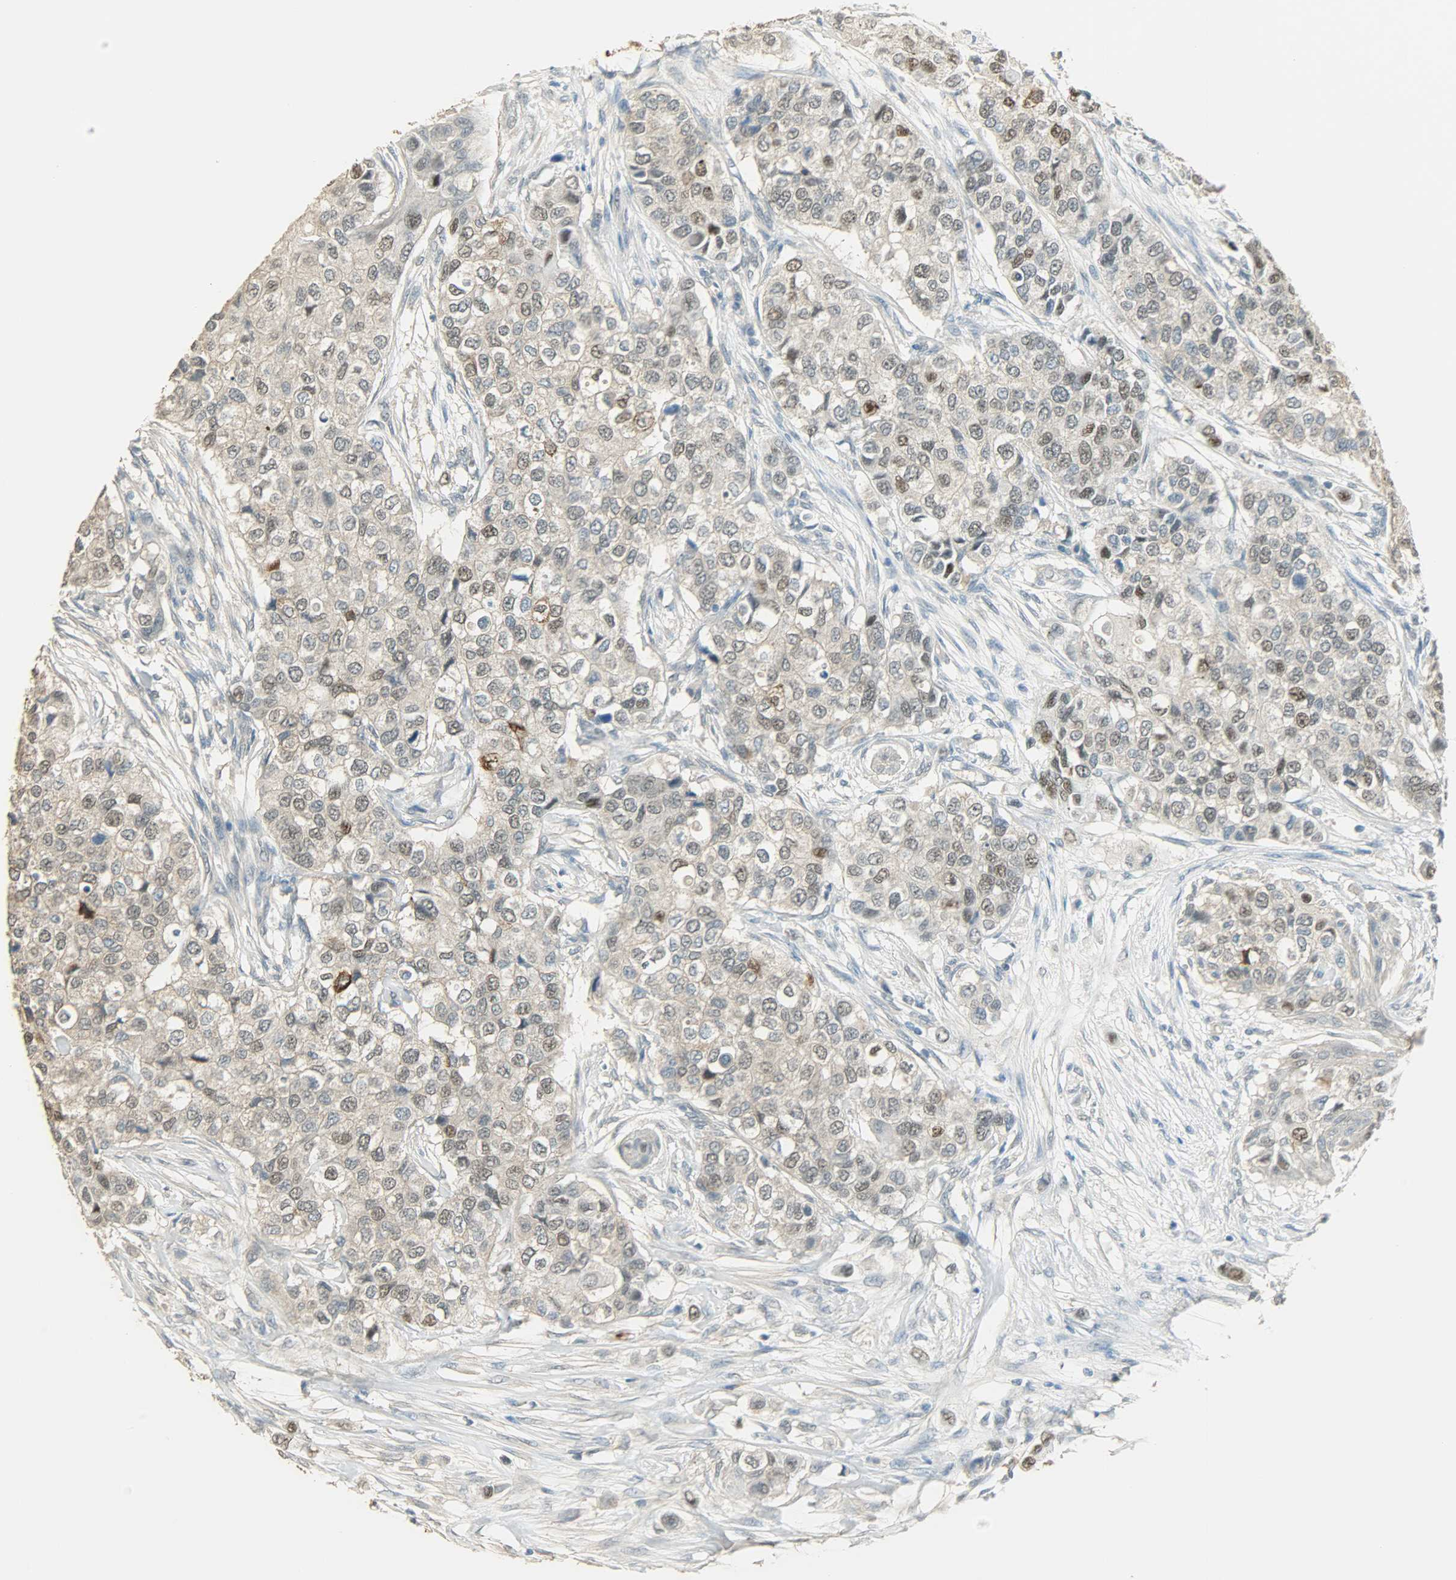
{"staining": {"intensity": "strong", "quantity": "<25%", "location": "cytoplasmic/membranous,nuclear"}, "tissue": "breast cancer", "cell_type": "Tumor cells", "image_type": "cancer", "snomed": [{"axis": "morphology", "description": "Normal tissue, NOS"}, {"axis": "morphology", "description": "Duct carcinoma"}, {"axis": "topography", "description": "Breast"}], "caption": "Strong cytoplasmic/membranous and nuclear protein positivity is present in approximately <25% of tumor cells in breast cancer.", "gene": "PRMT5", "patient": {"sex": "female", "age": 49}}